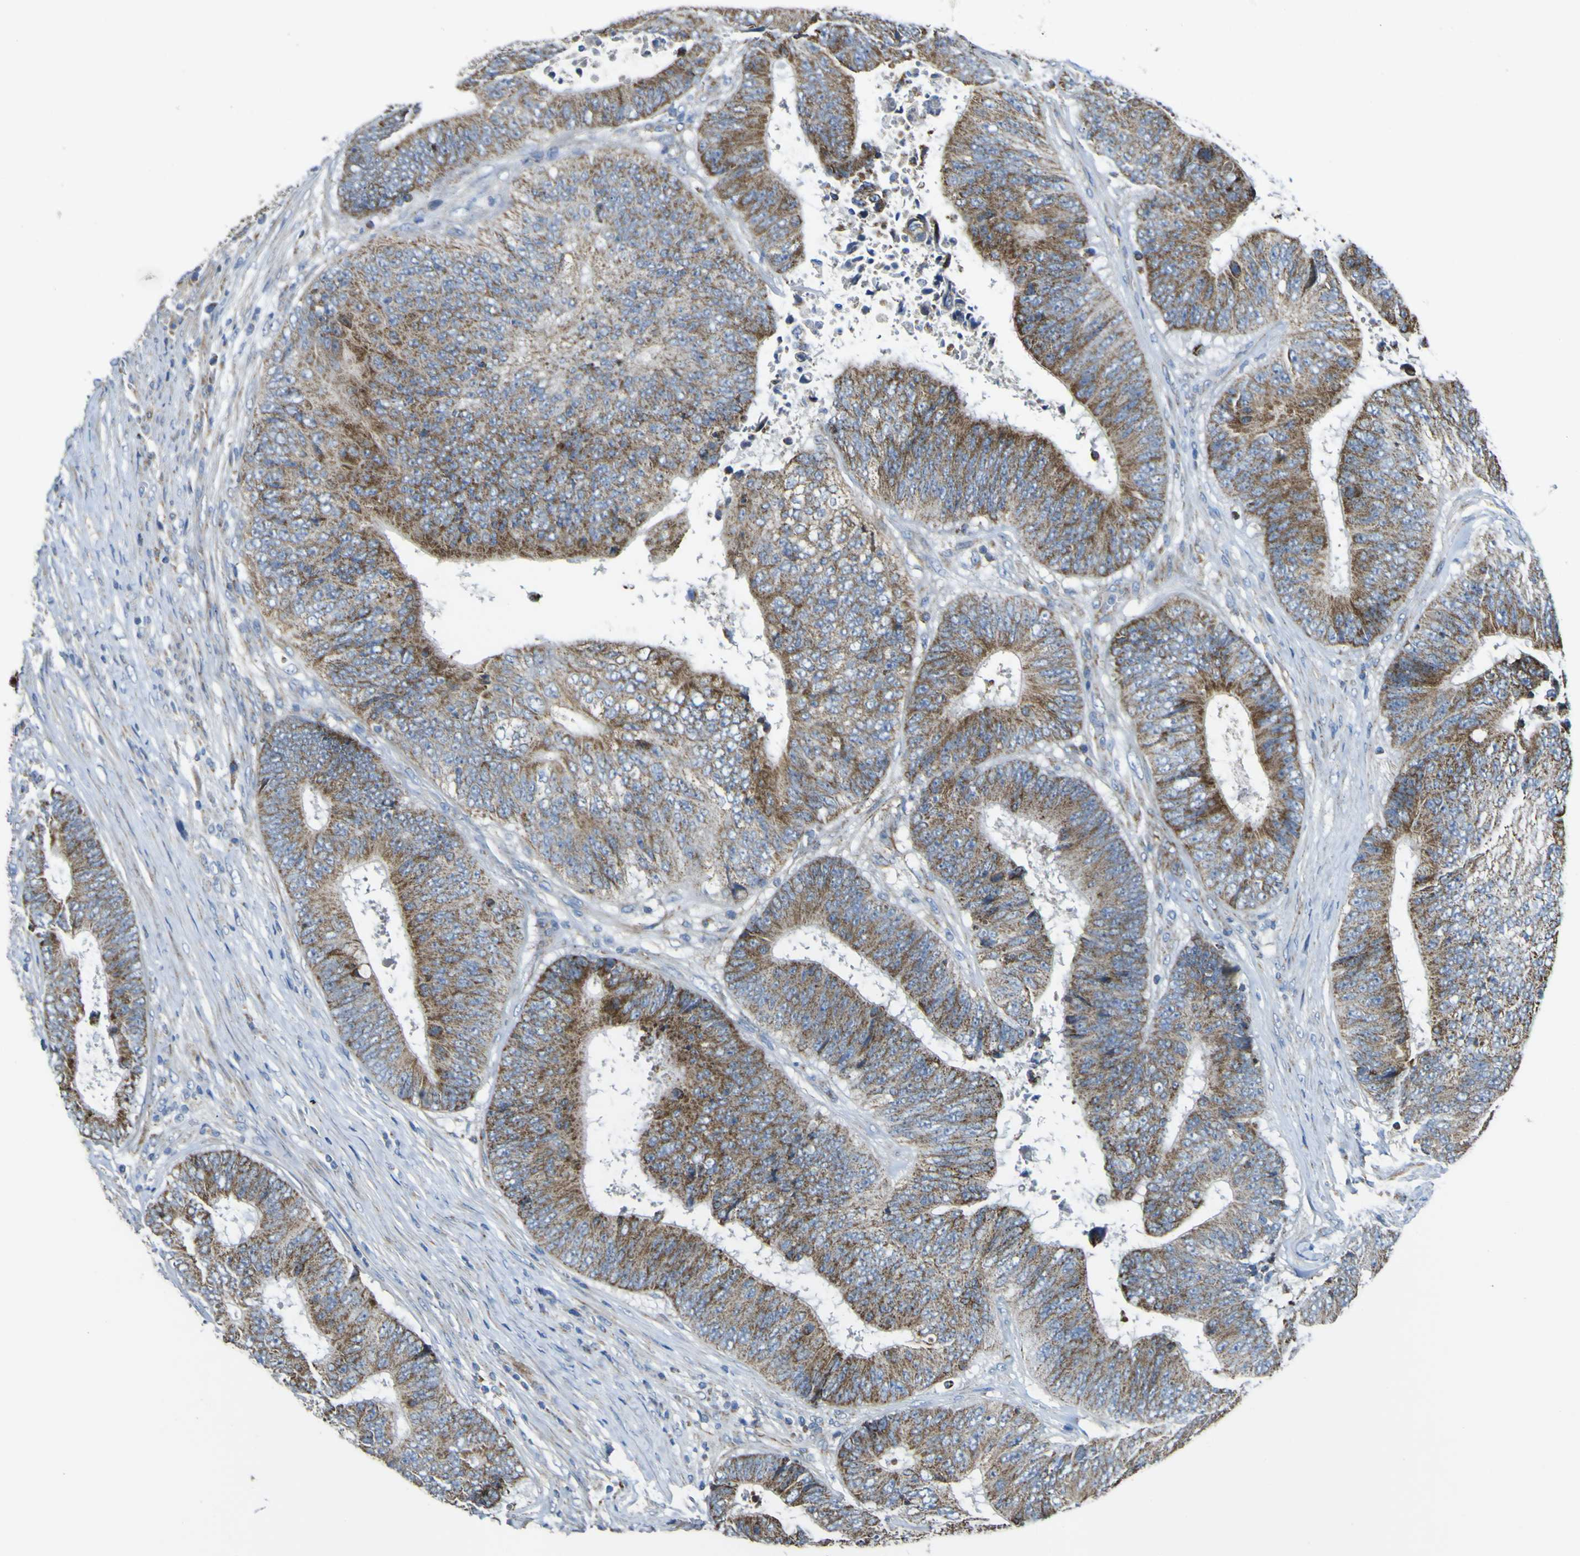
{"staining": {"intensity": "moderate", "quantity": ">75%", "location": "cytoplasmic/membranous"}, "tissue": "colorectal cancer", "cell_type": "Tumor cells", "image_type": "cancer", "snomed": [{"axis": "morphology", "description": "Adenocarcinoma, NOS"}, {"axis": "topography", "description": "Rectum"}], "caption": "Colorectal cancer stained with DAB (3,3'-diaminobenzidine) immunohistochemistry reveals medium levels of moderate cytoplasmic/membranous expression in approximately >75% of tumor cells.", "gene": "ALDH18A1", "patient": {"sex": "male", "age": 72}}